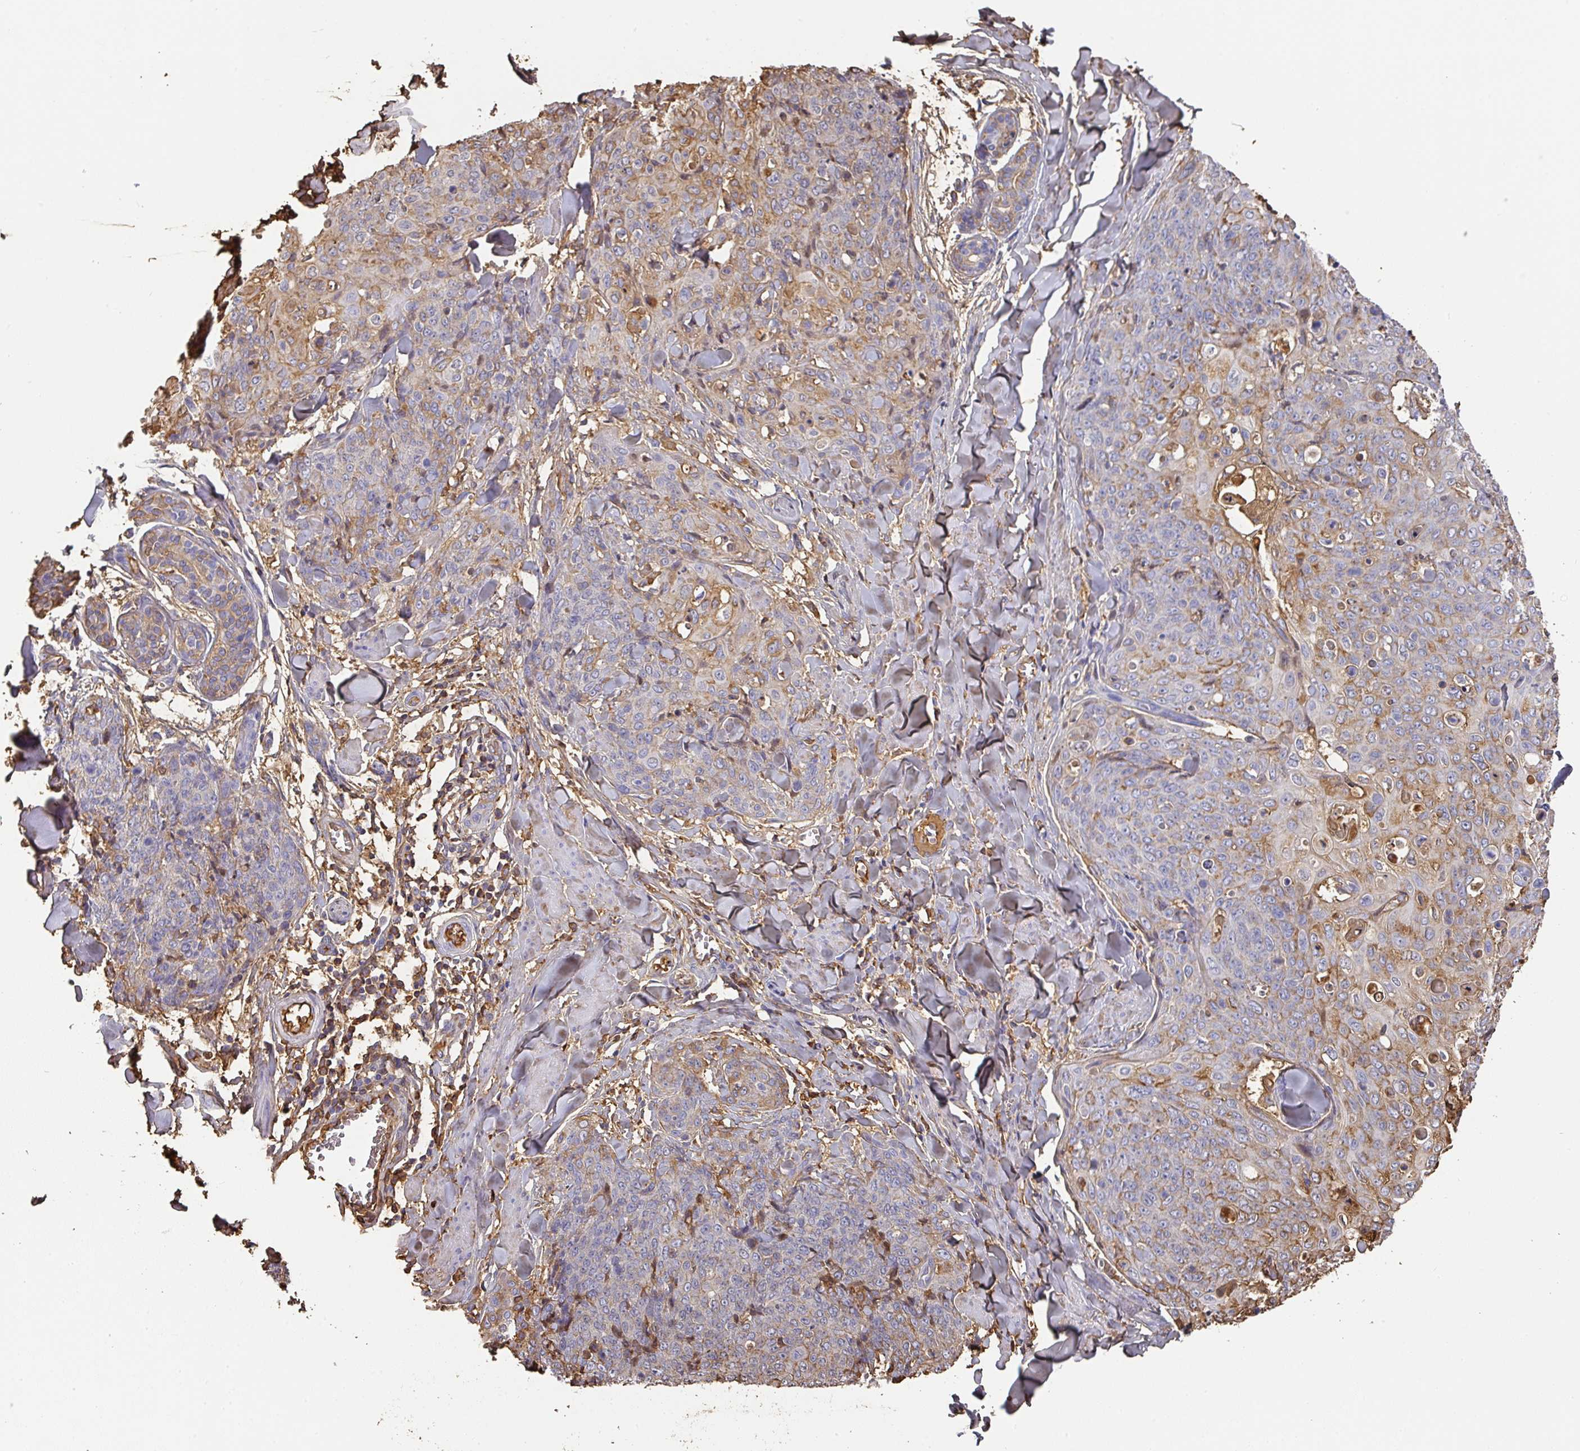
{"staining": {"intensity": "weak", "quantity": "25%-75%", "location": "cytoplasmic/membranous"}, "tissue": "skin cancer", "cell_type": "Tumor cells", "image_type": "cancer", "snomed": [{"axis": "morphology", "description": "Squamous cell carcinoma, NOS"}, {"axis": "topography", "description": "Skin"}, {"axis": "topography", "description": "Vulva"}], "caption": "Squamous cell carcinoma (skin) was stained to show a protein in brown. There is low levels of weak cytoplasmic/membranous expression in about 25%-75% of tumor cells. The staining is performed using DAB brown chromogen to label protein expression. The nuclei are counter-stained blue using hematoxylin.", "gene": "ALB", "patient": {"sex": "female", "age": 85}}